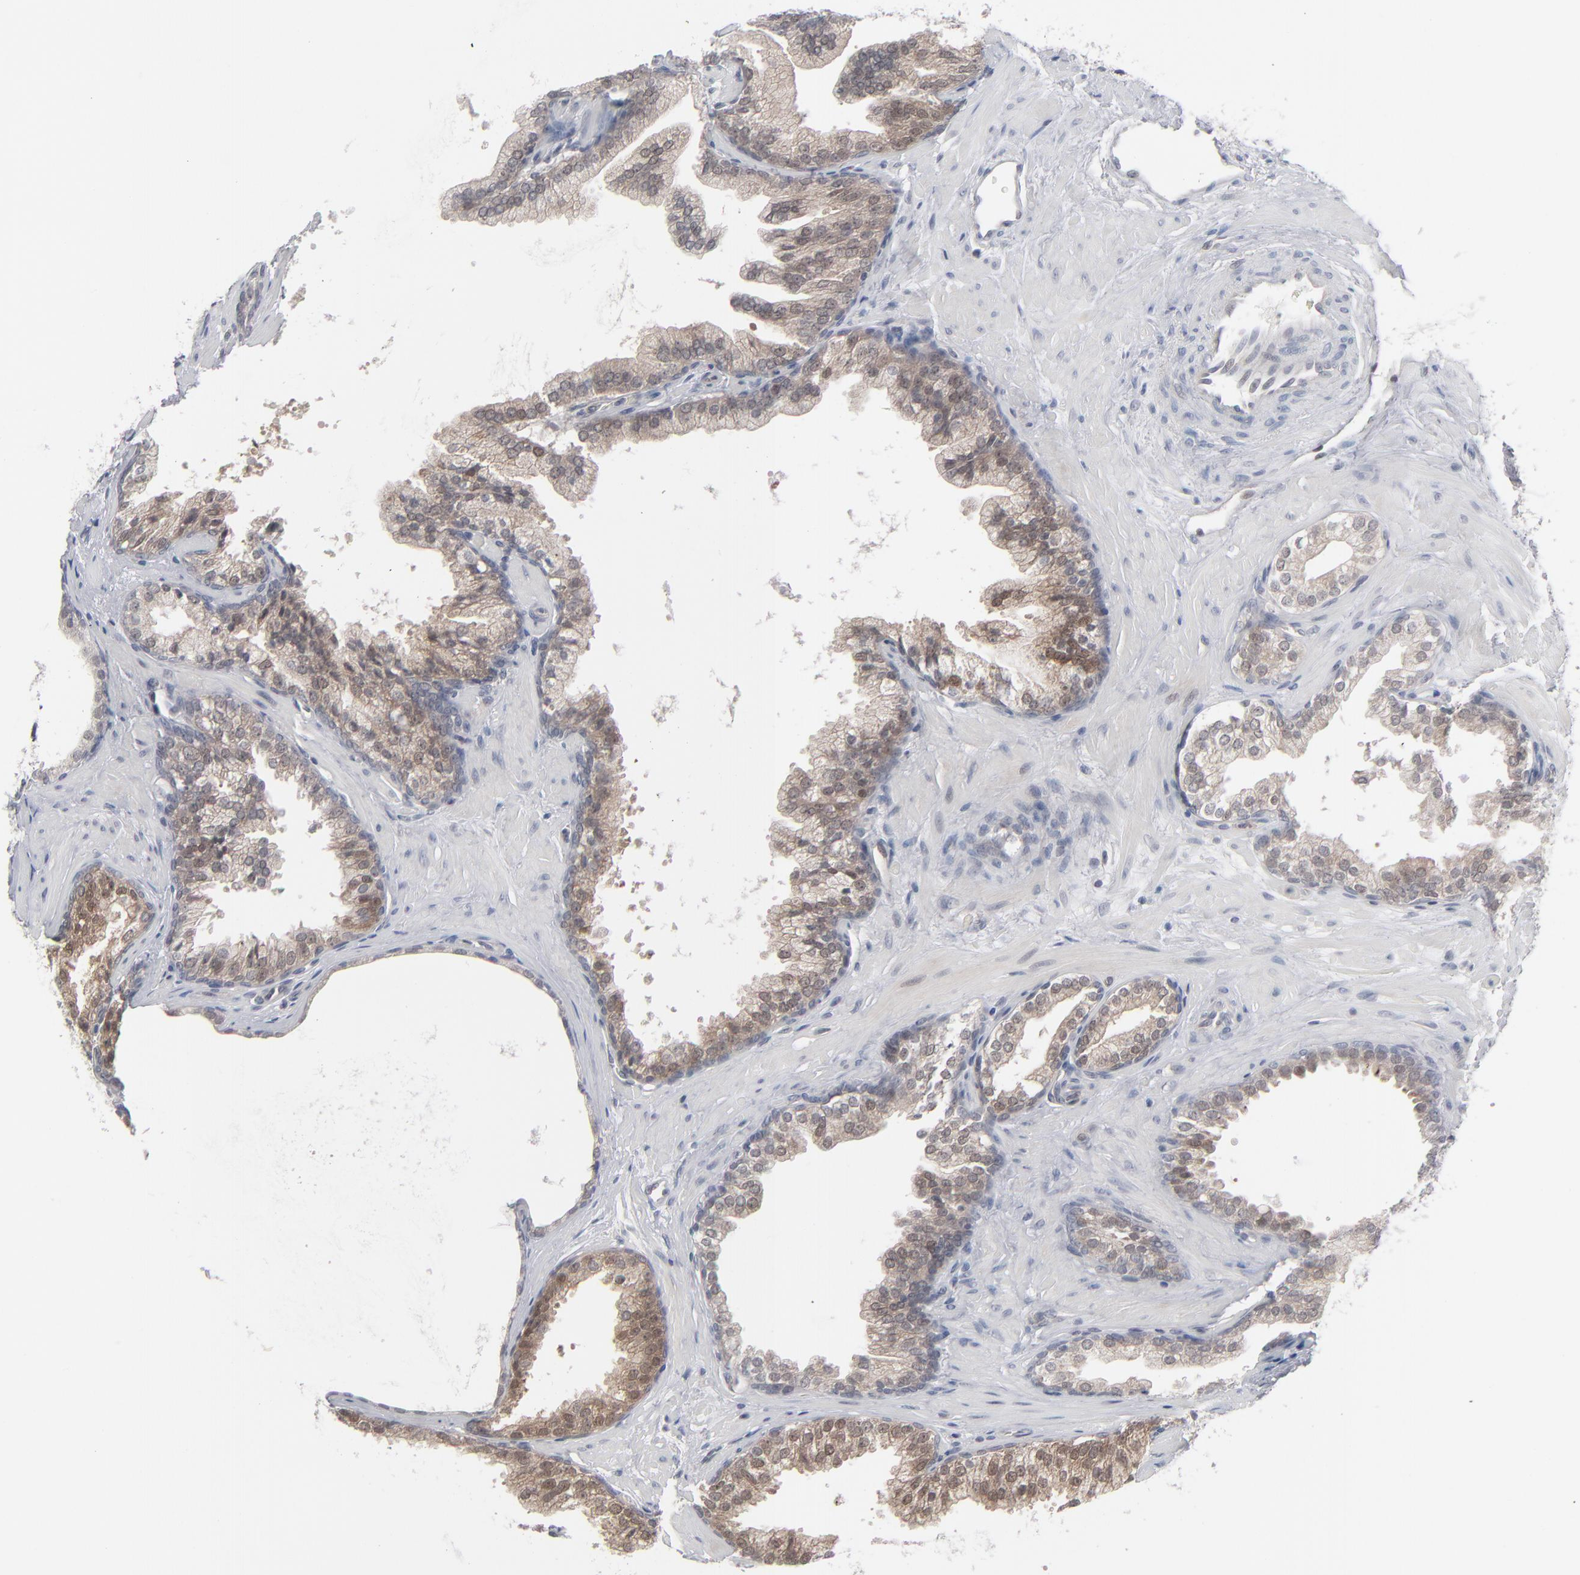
{"staining": {"intensity": "moderate", "quantity": ">75%", "location": "cytoplasmic/membranous"}, "tissue": "prostate cancer", "cell_type": "Tumor cells", "image_type": "cancer", "snomed": [{"axis": "morphology", "description": "Adenocarcinoma, Low grade"}, {"axis": "topography", "description": "Prostate"}], "caption": "There is medium levels of moderate cytoplasmic/membranous staining in tumor cells of low-grade adenocarcinoma (prostate), as demonstrated by immunohistochemical staining (brown color).", "gene": "POF1B", "patient": {"sex": "male", "age": 69}}